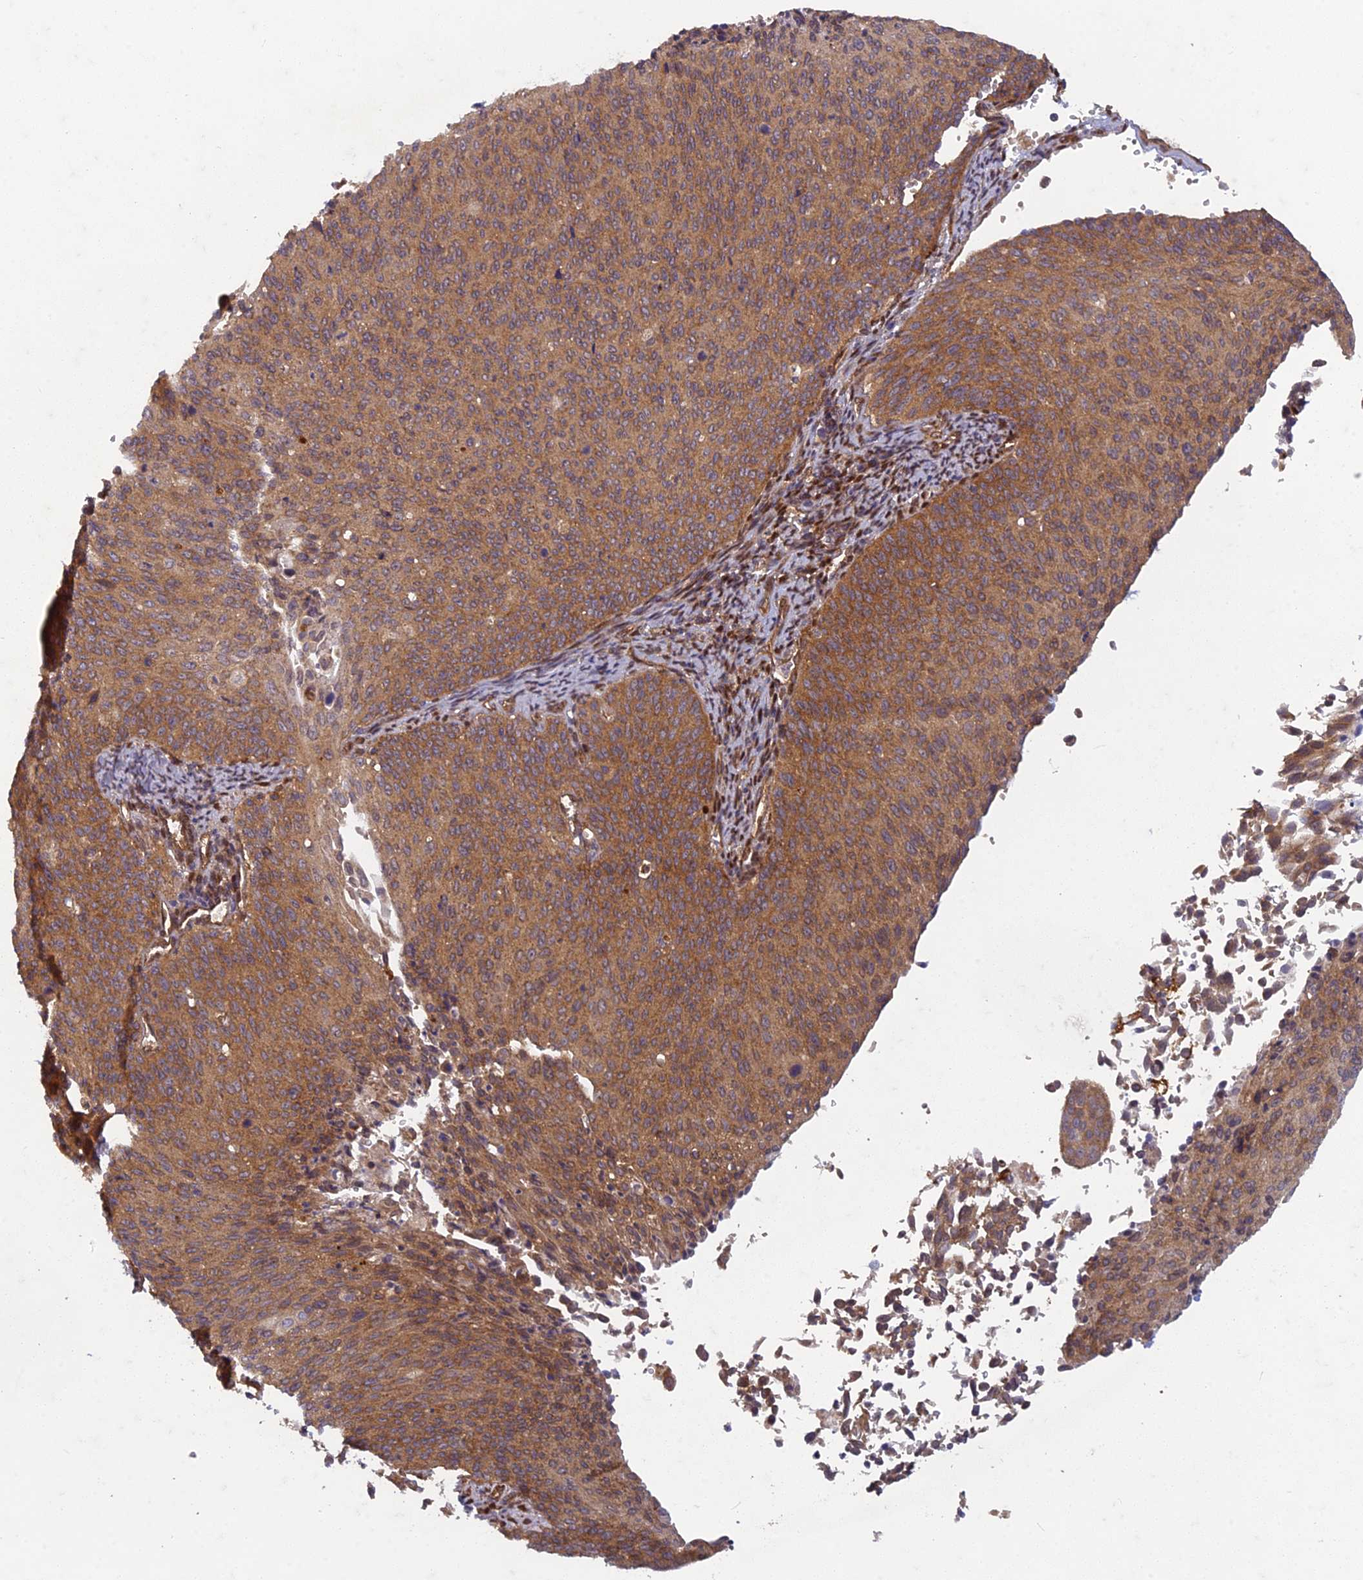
{"staining": {"intensity": "moderate", "quantity": ">75%", "location": "cytoplasmic/membranous"}, "tissue": "cervical cancer", "cell_type": "Tumor cells", "image_type": "cancer", "snomed": [{"axis": "morphology", "description": "Squamous cell carcinoma, NOS"}, {"axis": "topography", "description": "Cervix"}], "caption": "DAB immunohistochemical staining of squamous cell carcinoma (cervical) exhibits moderate cytoplasmic/membranous protein expression in approximately >75% of tumor cells.", "gene": "TCF25", "patient": {"sex": "female", "age": 55}}